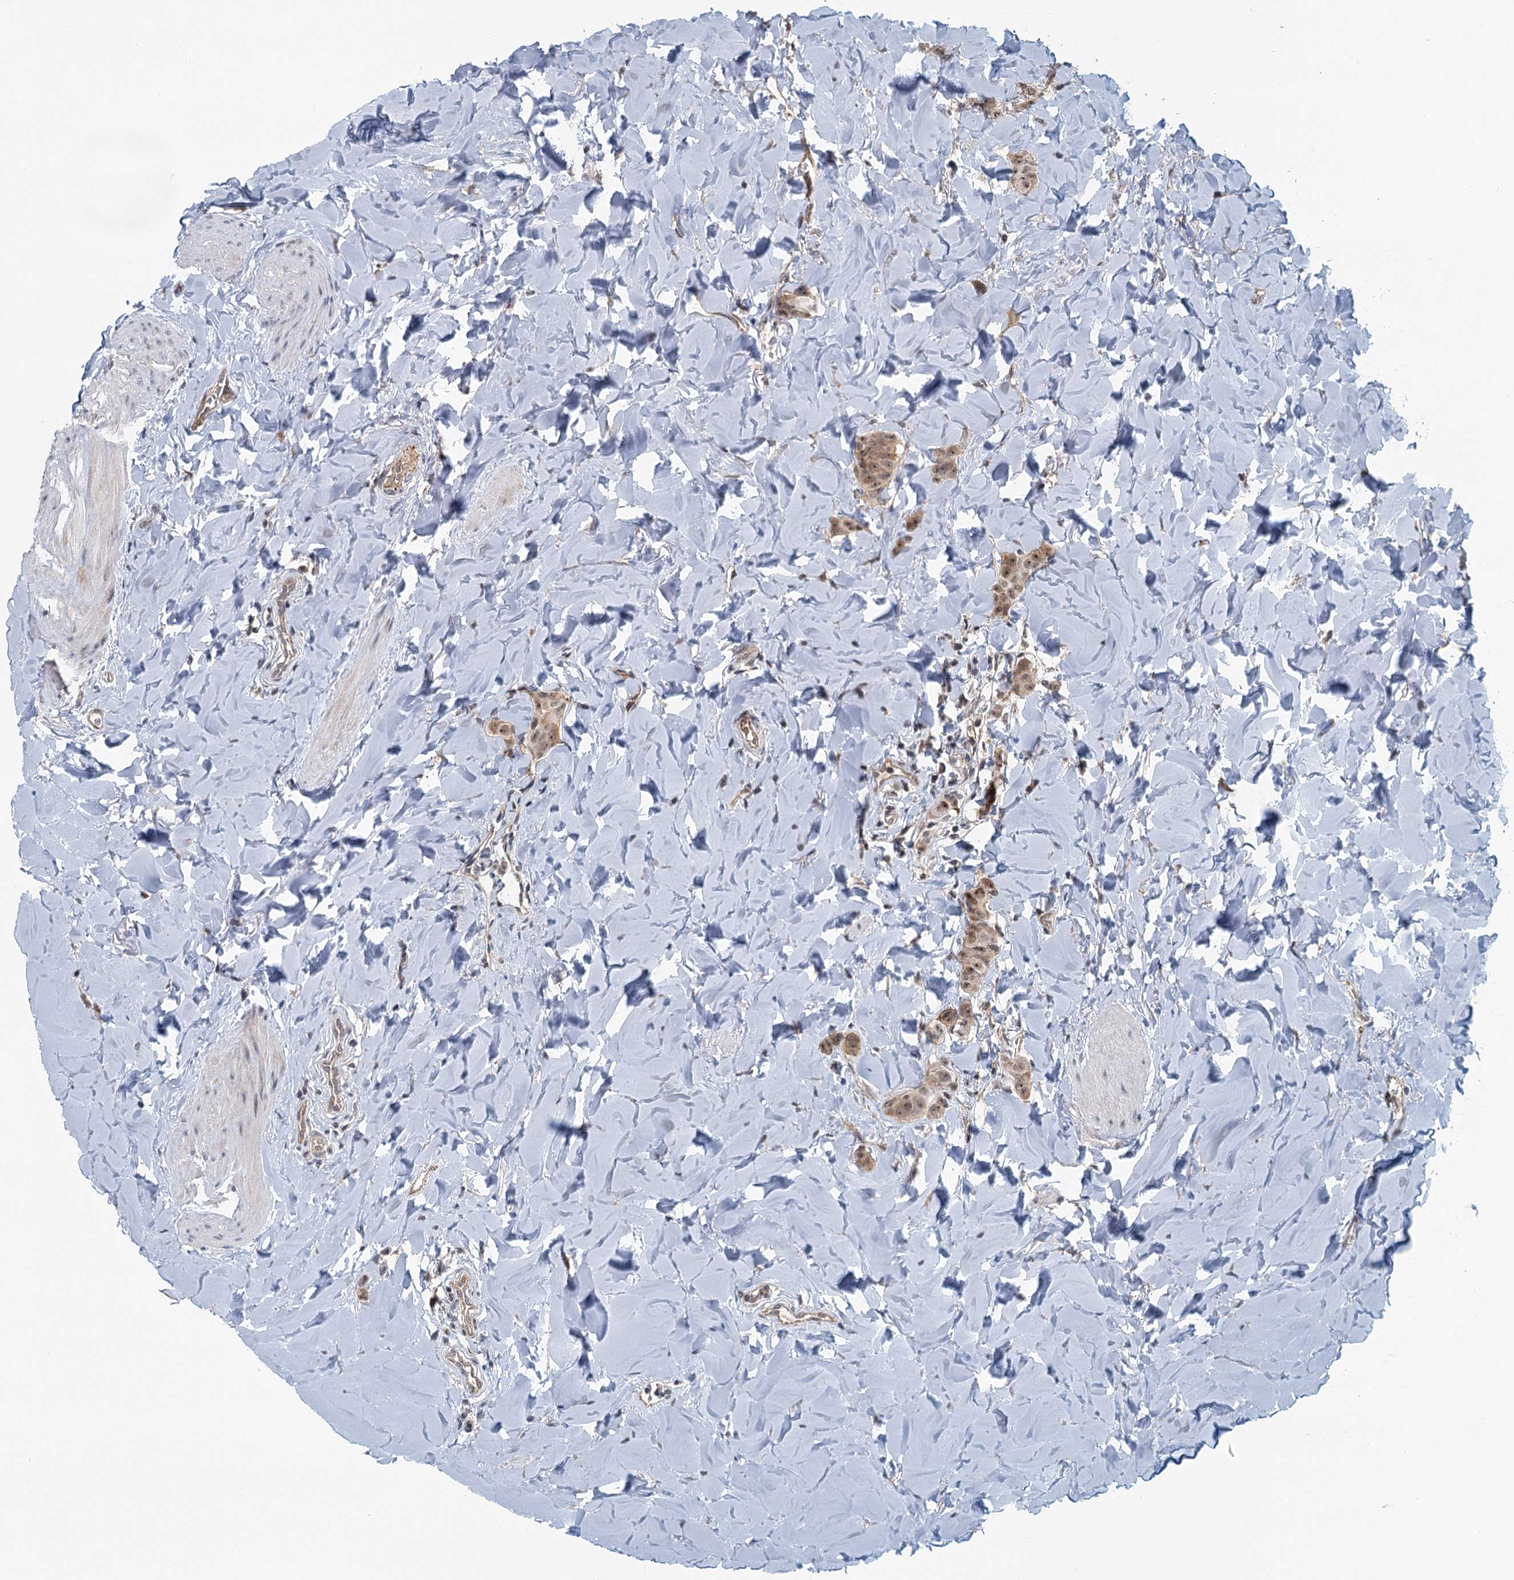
{"staining": {"intensity": "moderate", "quantity": ">75%", "location": "cytoplasmic/membranous,nuclear"}, "tissue": "breast cancer", "cell_type": "Tumor cells", "image_type": "cancer", "snomed": [{"axis": "morphology", "description": "Duct carcinoma"}, {"axis": "topography", "description": "Breast"}], "caption": "Breast cancer tissue exhibits moderate cytoplasmic/membranous and nuclear expression in about >75% of tumor cells, visualized by immunohistochemistry.", "gene": "TAS2R42", "patient": {"sex": "female", "age": 40}}